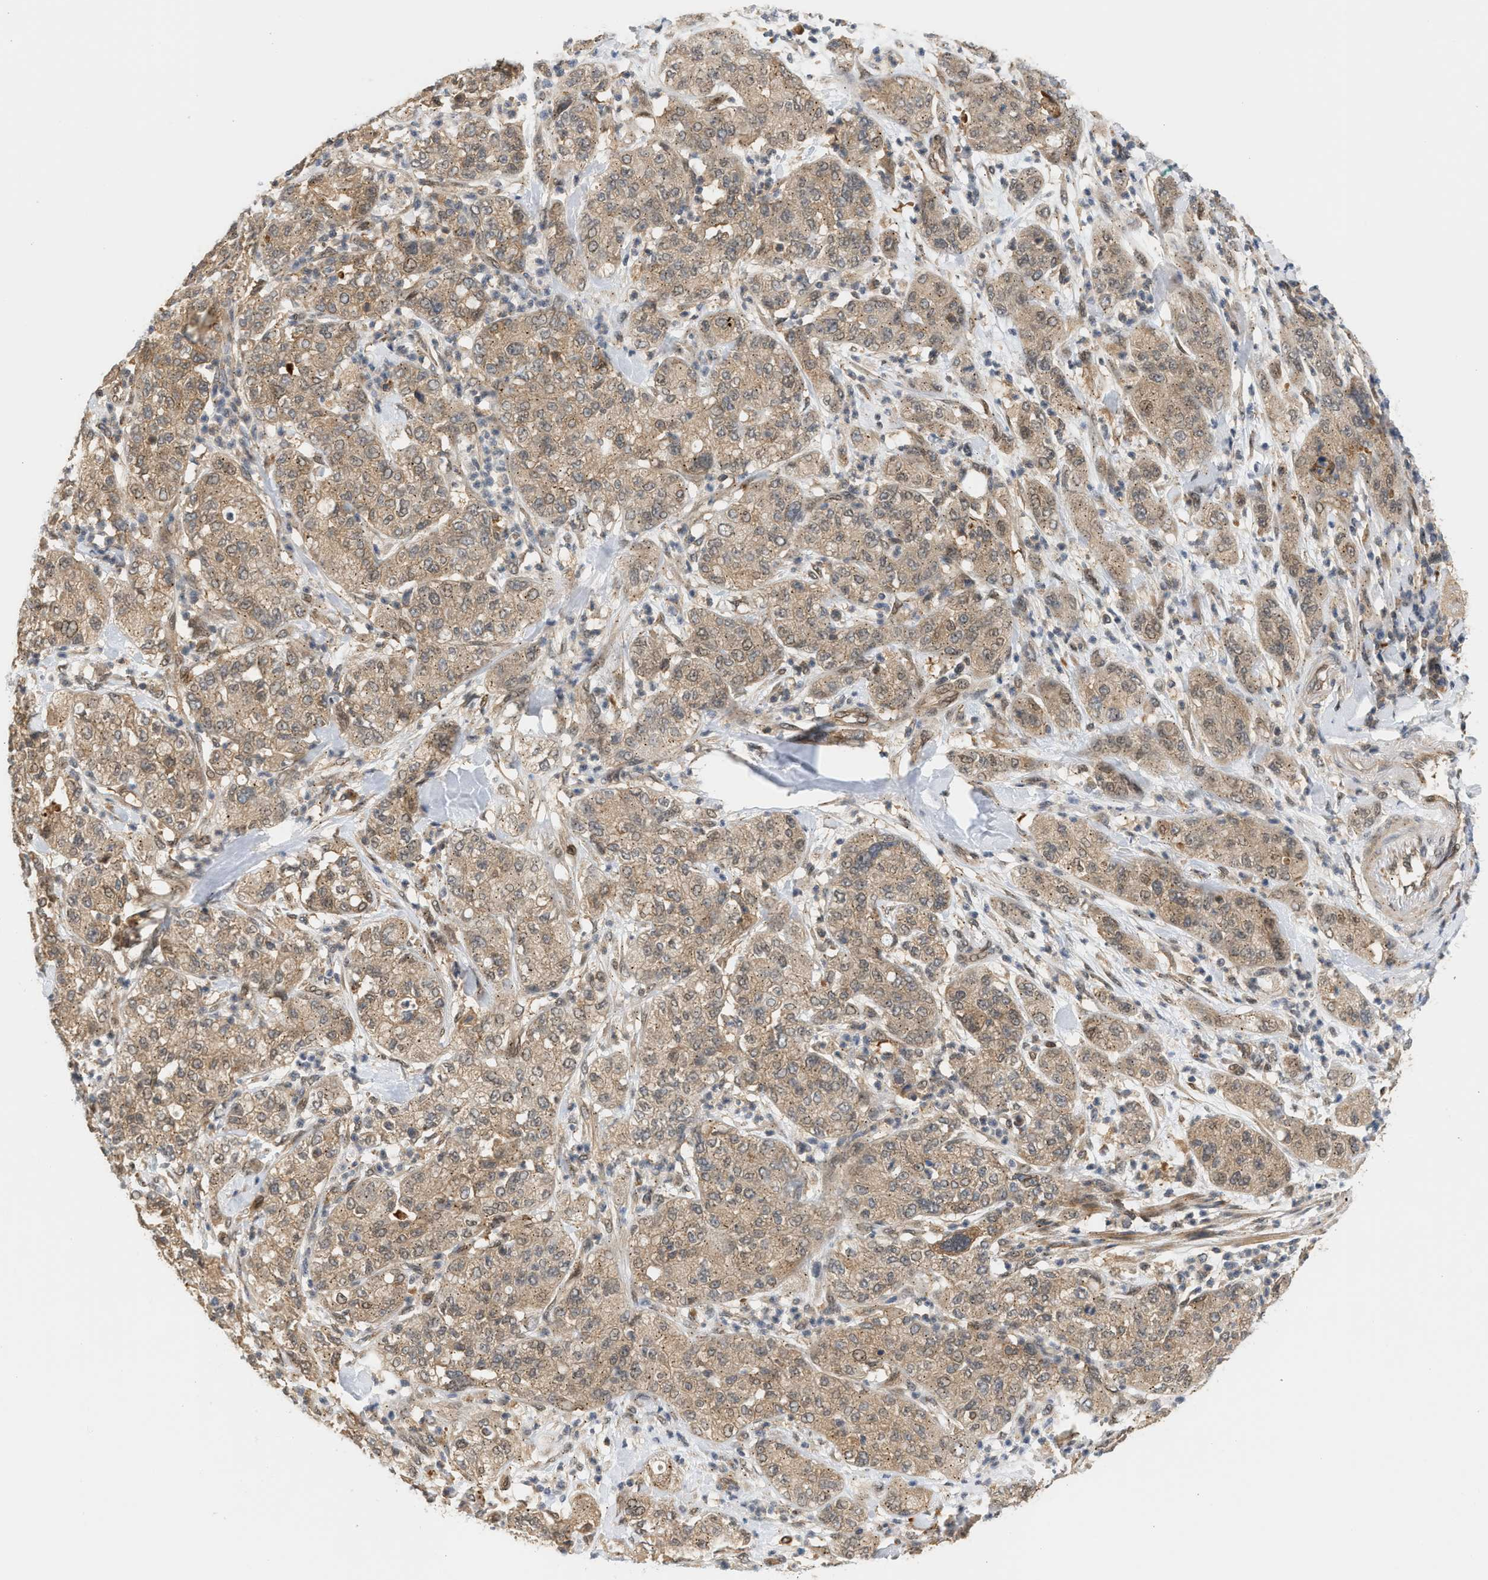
{"staining": {"intensity": "weak", "quantity": ">75%", "location": "cytoplasmic/membranous"}, "tissue": "pancreatic cancer", "cell_type": "Tumor cells", "image_type": "cancer", "snomed": [{"axis": "morphology", "description": "Adenocarcinoma, NOS"}, {"axis": "topography", "description": "Pancreas"}], "caption": "Adenocarcinoma (pancreatic) stained with immunohistochemistry displays weak cytoplasmic/membranous expression in about >75% of tumor cells.", "gene": "MAP2K5", "patient": {"sex": "female", "age": 78}}